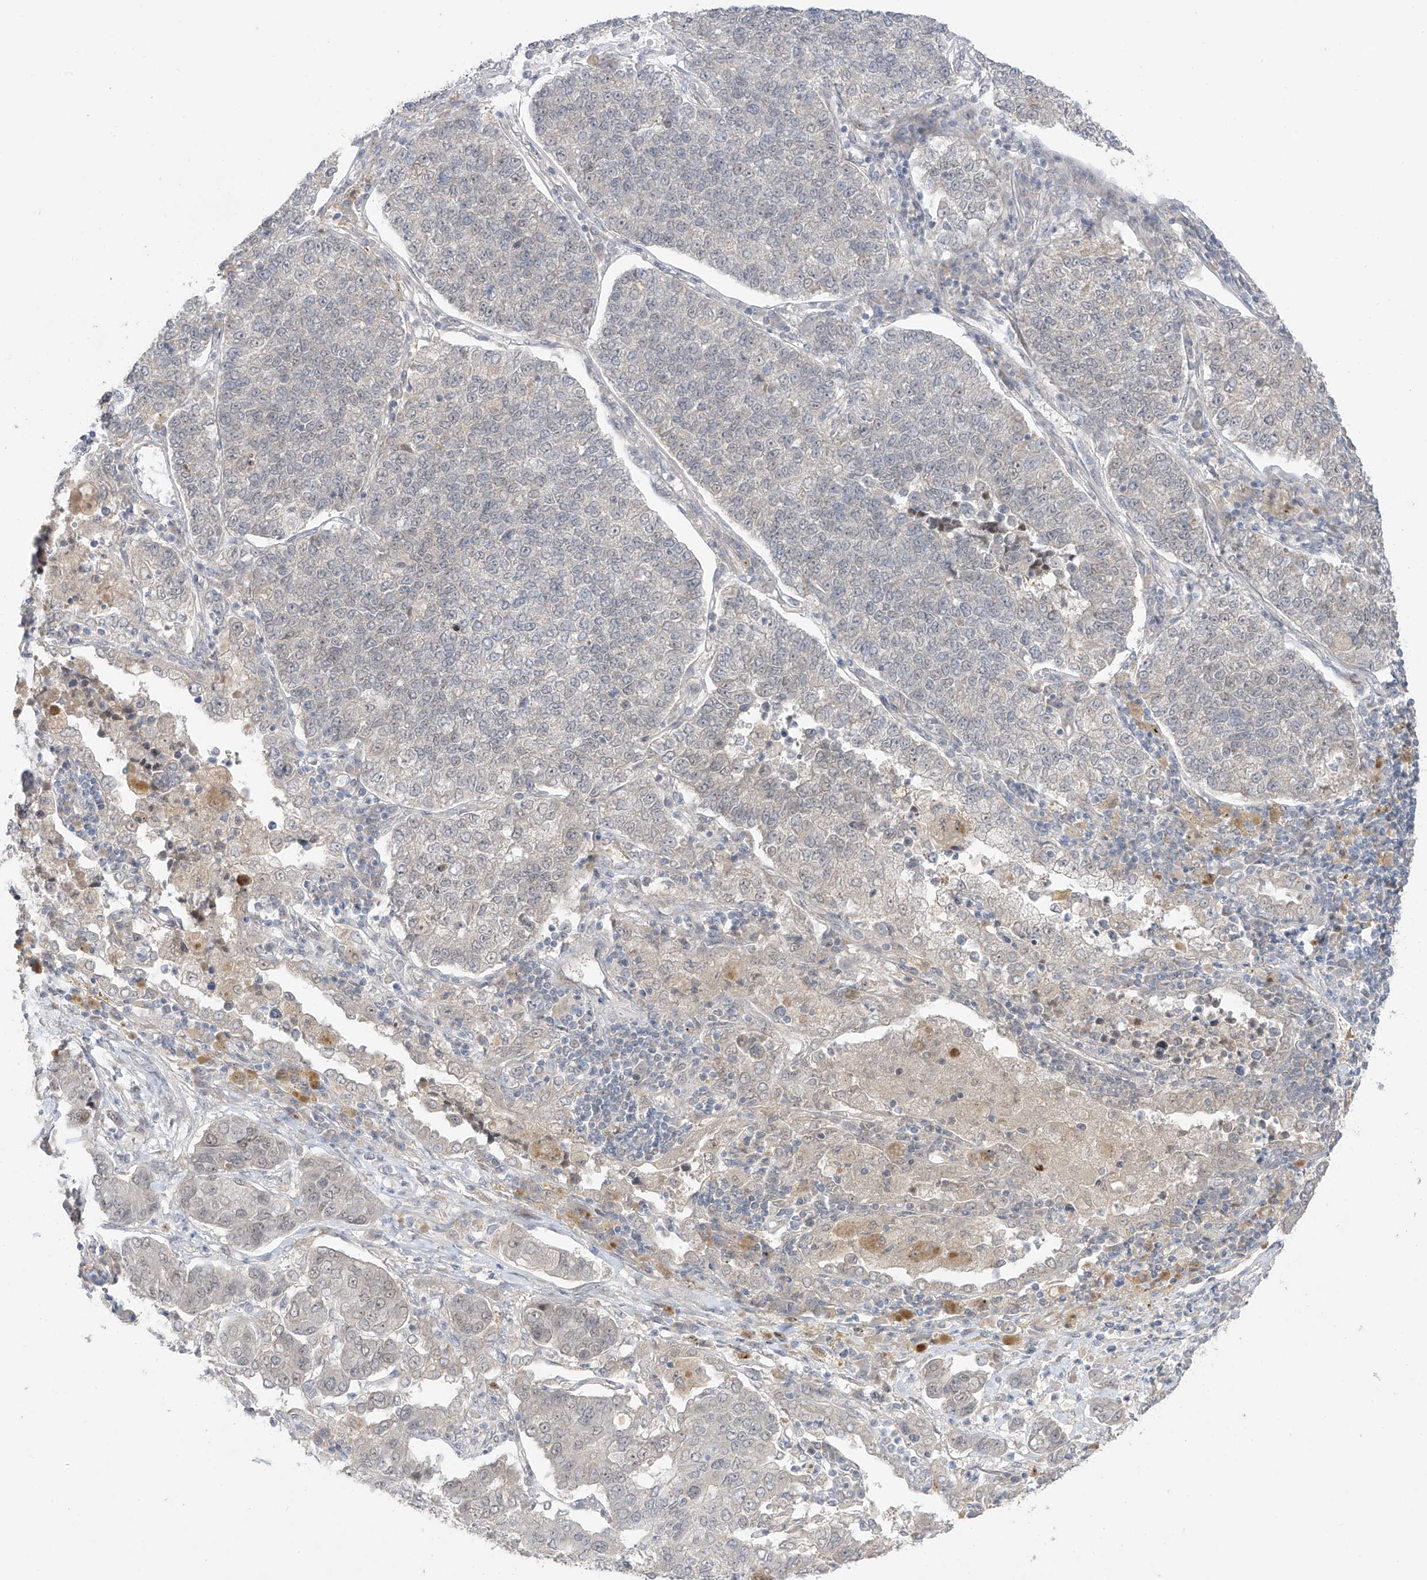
{"staining": {"intensity": "negative", "quantity": "none", "location": "none"}, "tissue": "lung cancer", "cell_type": "Tumor cells", "image_type": "cancer", "snomed": [{"axis": "morphology", "description": "Adenocarcinoma, NOS"}, {"axis": "topography", "description": "Lung"}], "caption": "DAB immunohistochemical staining of human lung cancer (adenocarcinoma) displays no significant expression in tumor cells.", "gene": "OGT", "patient": {"sex": "male", "age": 49}}